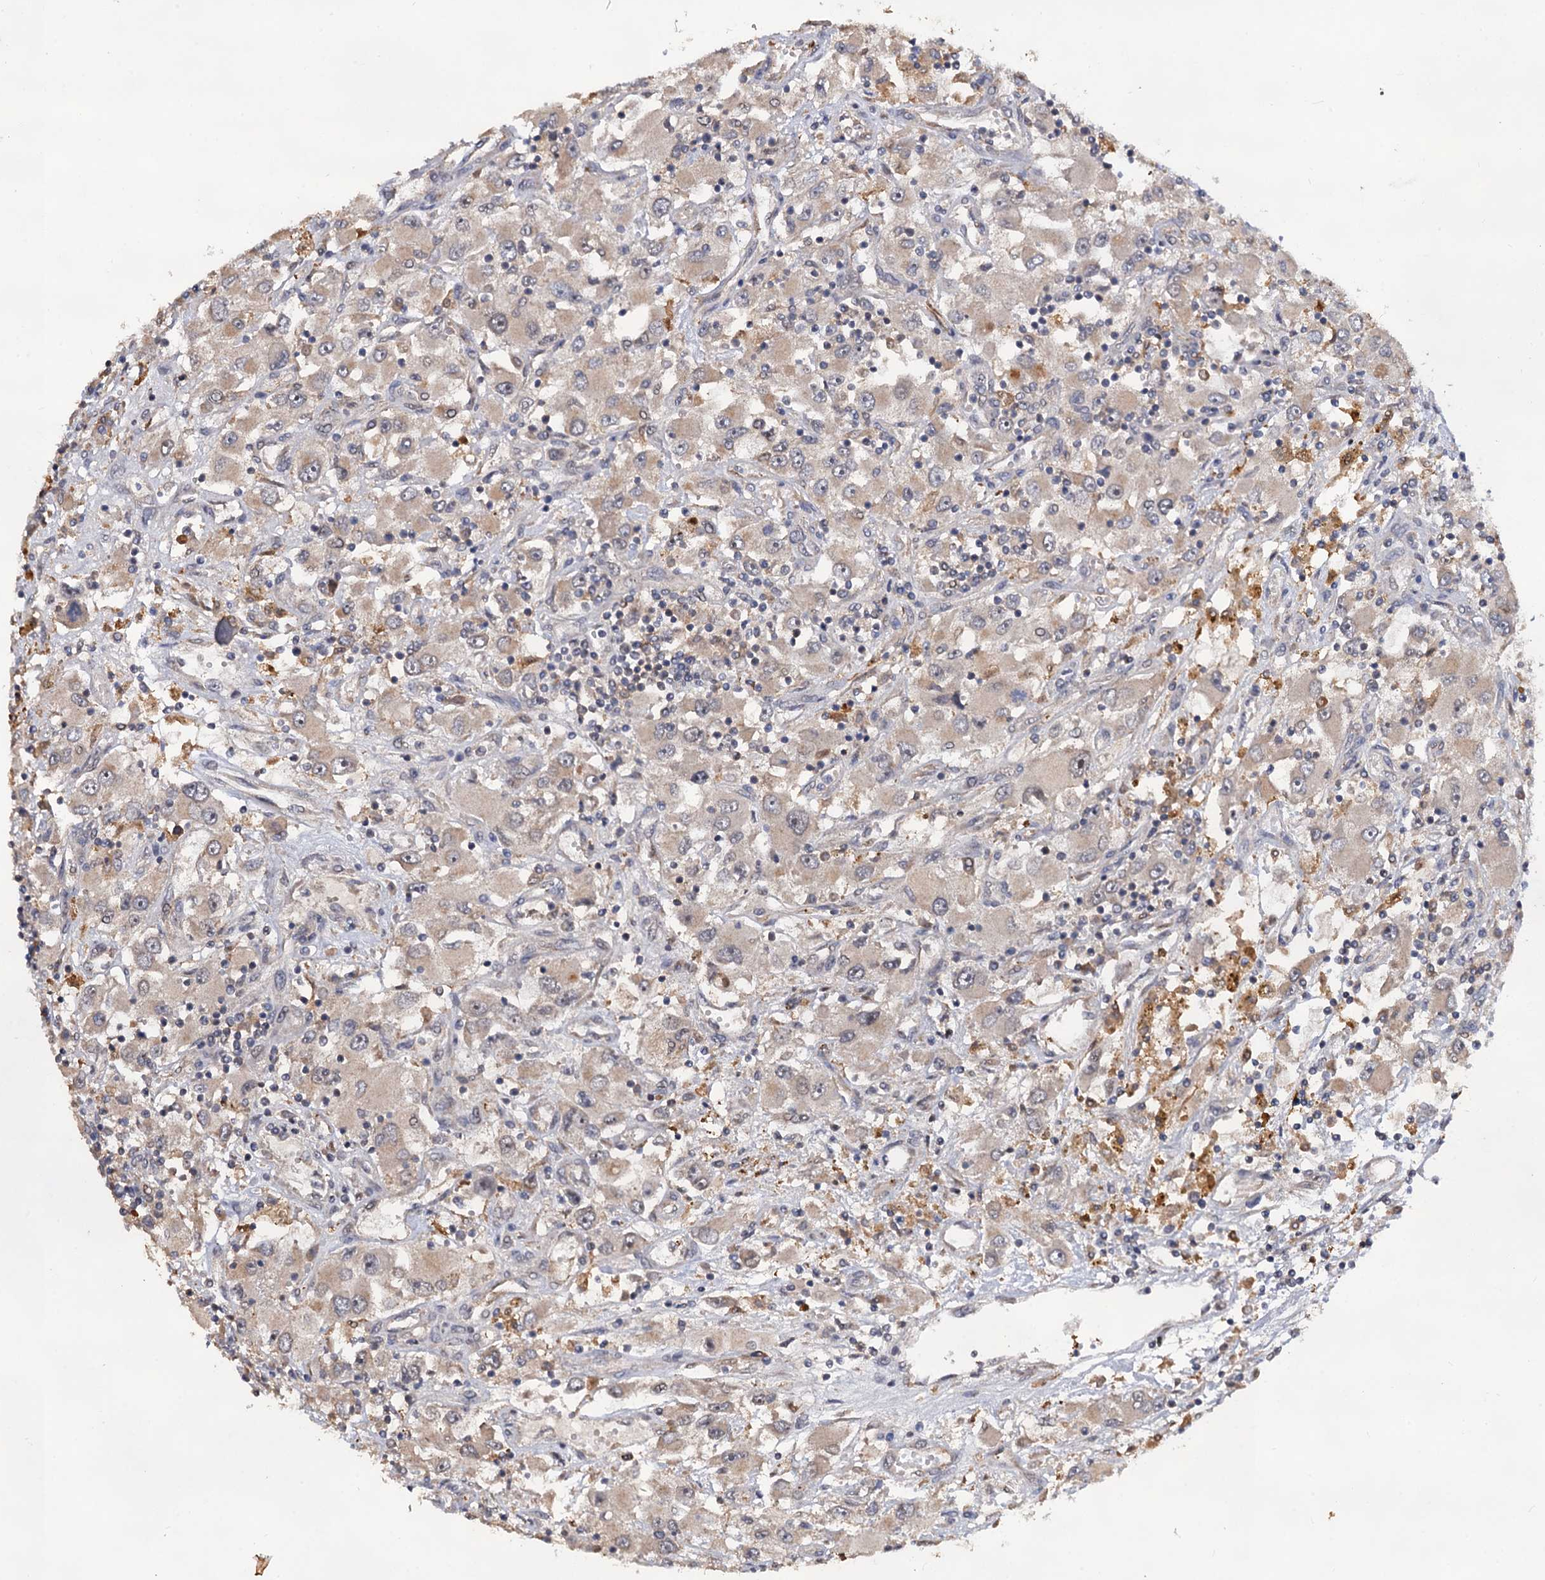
{"staining": {"intensity": "weak", "quantity": "25%-75%", "location": "cytoplasmic/membranous"}, "tissue": "renal cancer", "cell_type": "Tumor cells", "image_type": "cancer", "snomed": [{"axis": "morphology", "description": "Adenocarcinoma, NOS"}, {"axis": "topography", "description": "Kidney"}], "caption": "Renal cancer stained with DAB immunohistochemistry displays low levels of weak cytoplasmic/membranous staining in about 25%-75% of tumor cells.", "gene": "LRRC63", "patient": {"sex": "female", "age": 52}}